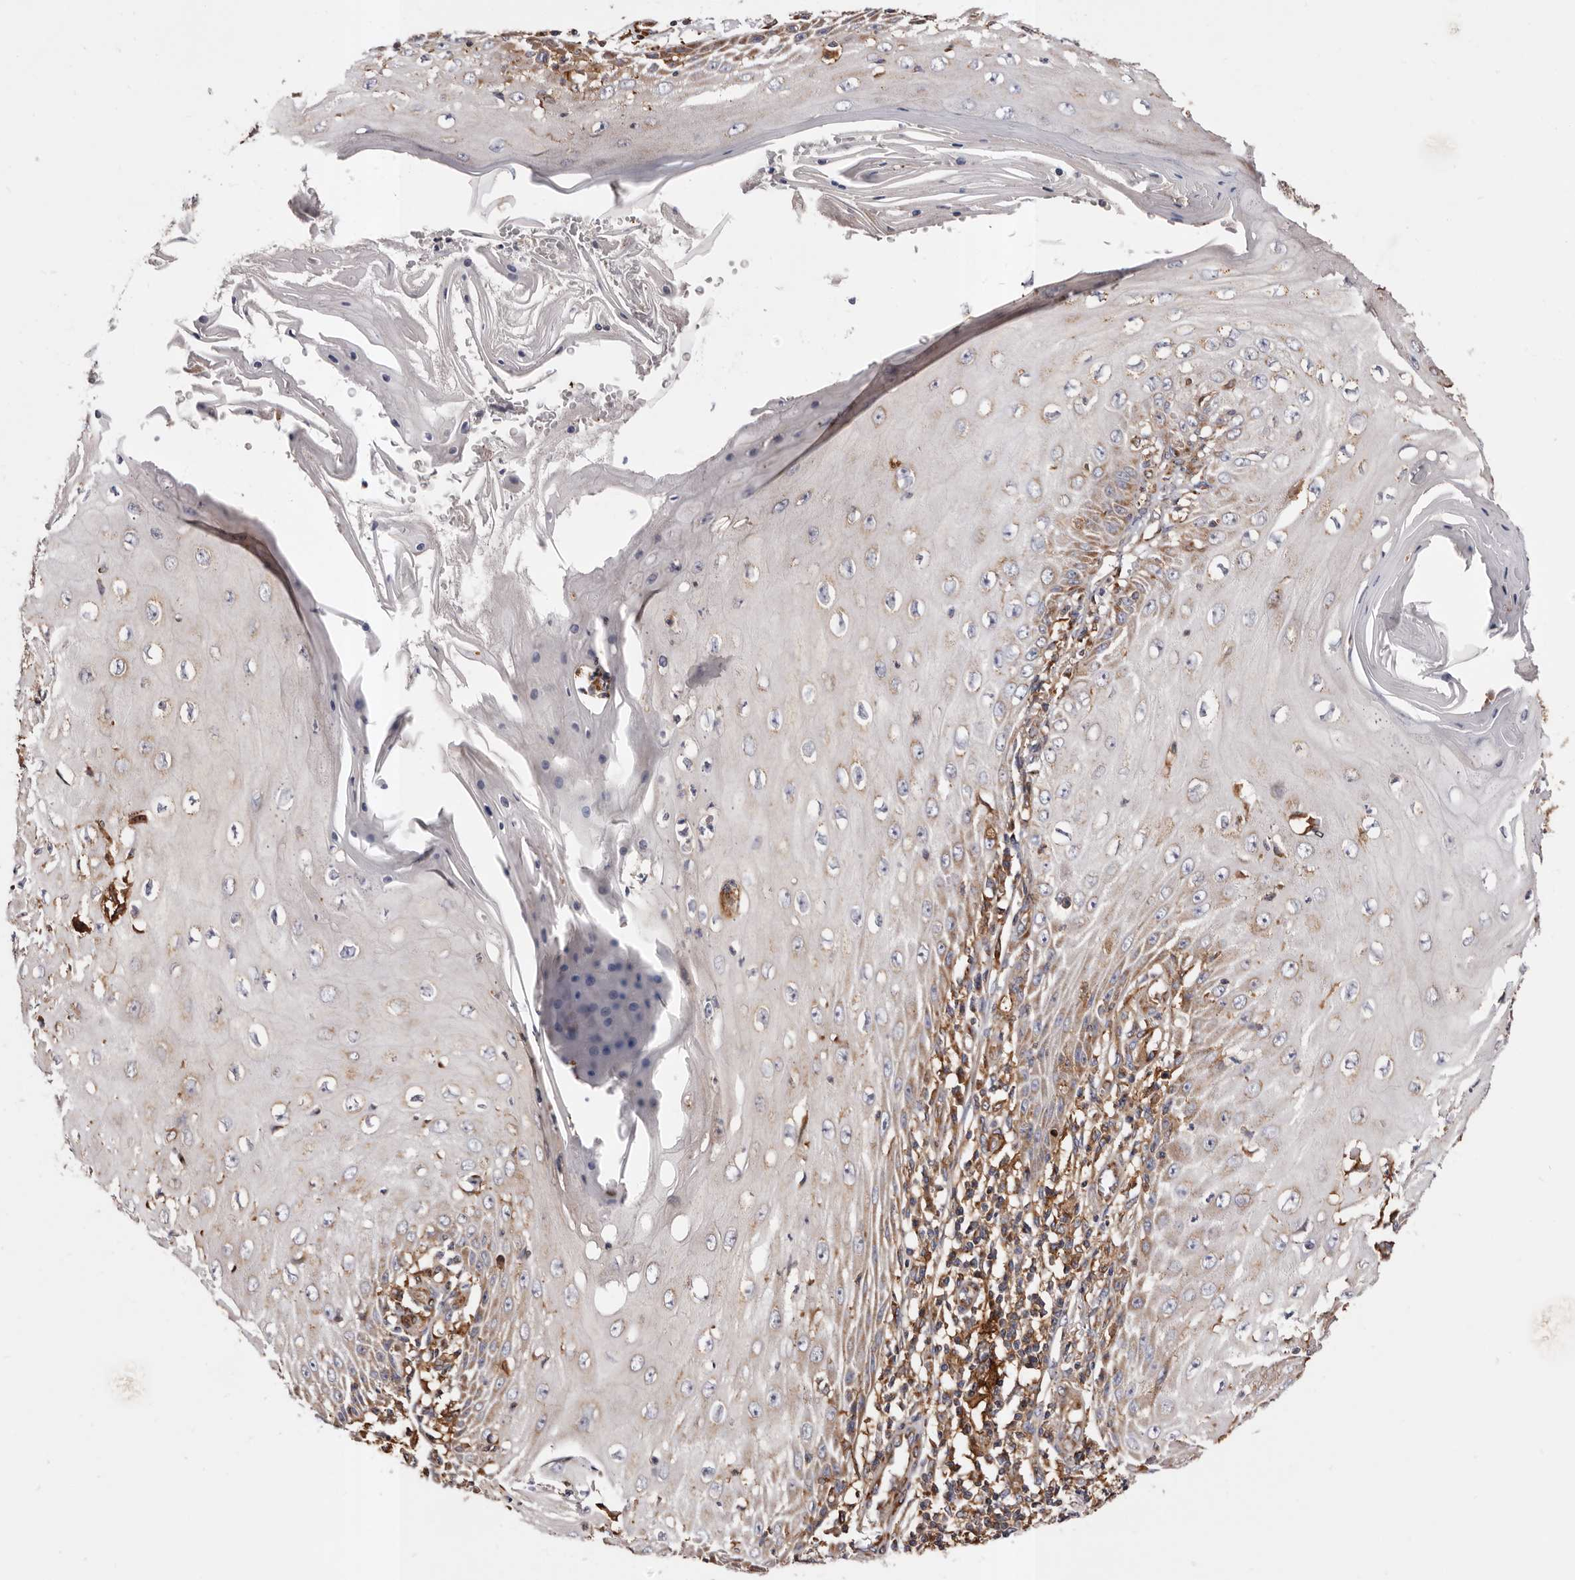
{"staining": {"intensity": "weak", "quantity": "<25%", "location": "cytoplasmic/membranous"}, "tissue": "skin cancer", "cell_type": "Tumor cells", "image_type": "cancer", "snomed": [{"axis": "morphology", "description": "Squamous cell carcinoma, NOS"}, {"axis": "topography", "description": "Skin"}], "caption": "Tumor cells show no significant expression in squamous cell carcinoma (skin). (Brightfield microscopy of DAB (3,3'-diaminobenzidine) immunohistochemistry (IHC) at high magnification).", "gene": "COQ8B", "patient": {"sex": "female", "age": 73}}